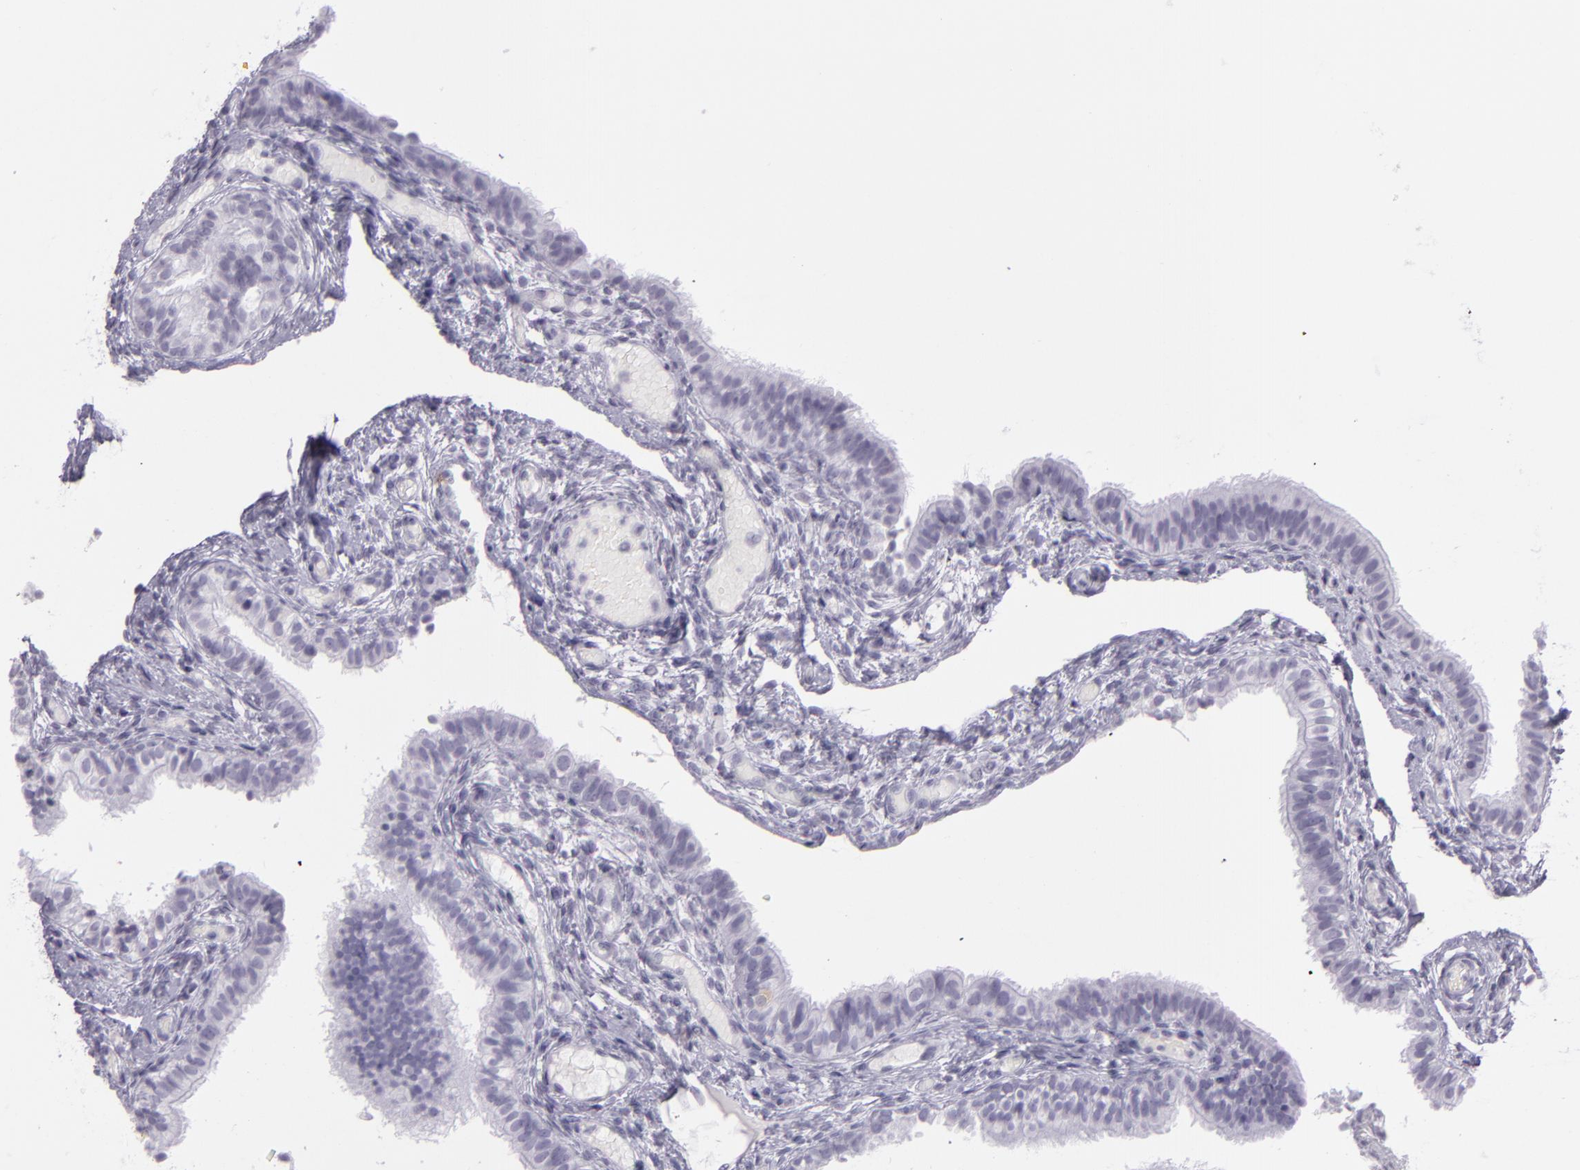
{"staining": {"intensity": "negative", "quantity": "none", "location": "none"}, "tissue": "fallopian tube", "cell_type": "Glandular cells", "image_type": "normal", "snomed": [{"axis": "morphology", "description": "Normal tissue, NOS"}, {"axis": "morphology", "description": "Dermoid, NOS"}, {"axis": "topography", "description": "Fallopian tube"}], "caption": "High magnification brightfield microscopy of normal fallopian tube stained with DAB (3,3'-diaminobenzidine) (brown) and counterstained with hematoxylin (blue): glandular cells show no significant positivity.", "gene": "MUC6", "patient": {"sex": "female", "age": 33}}